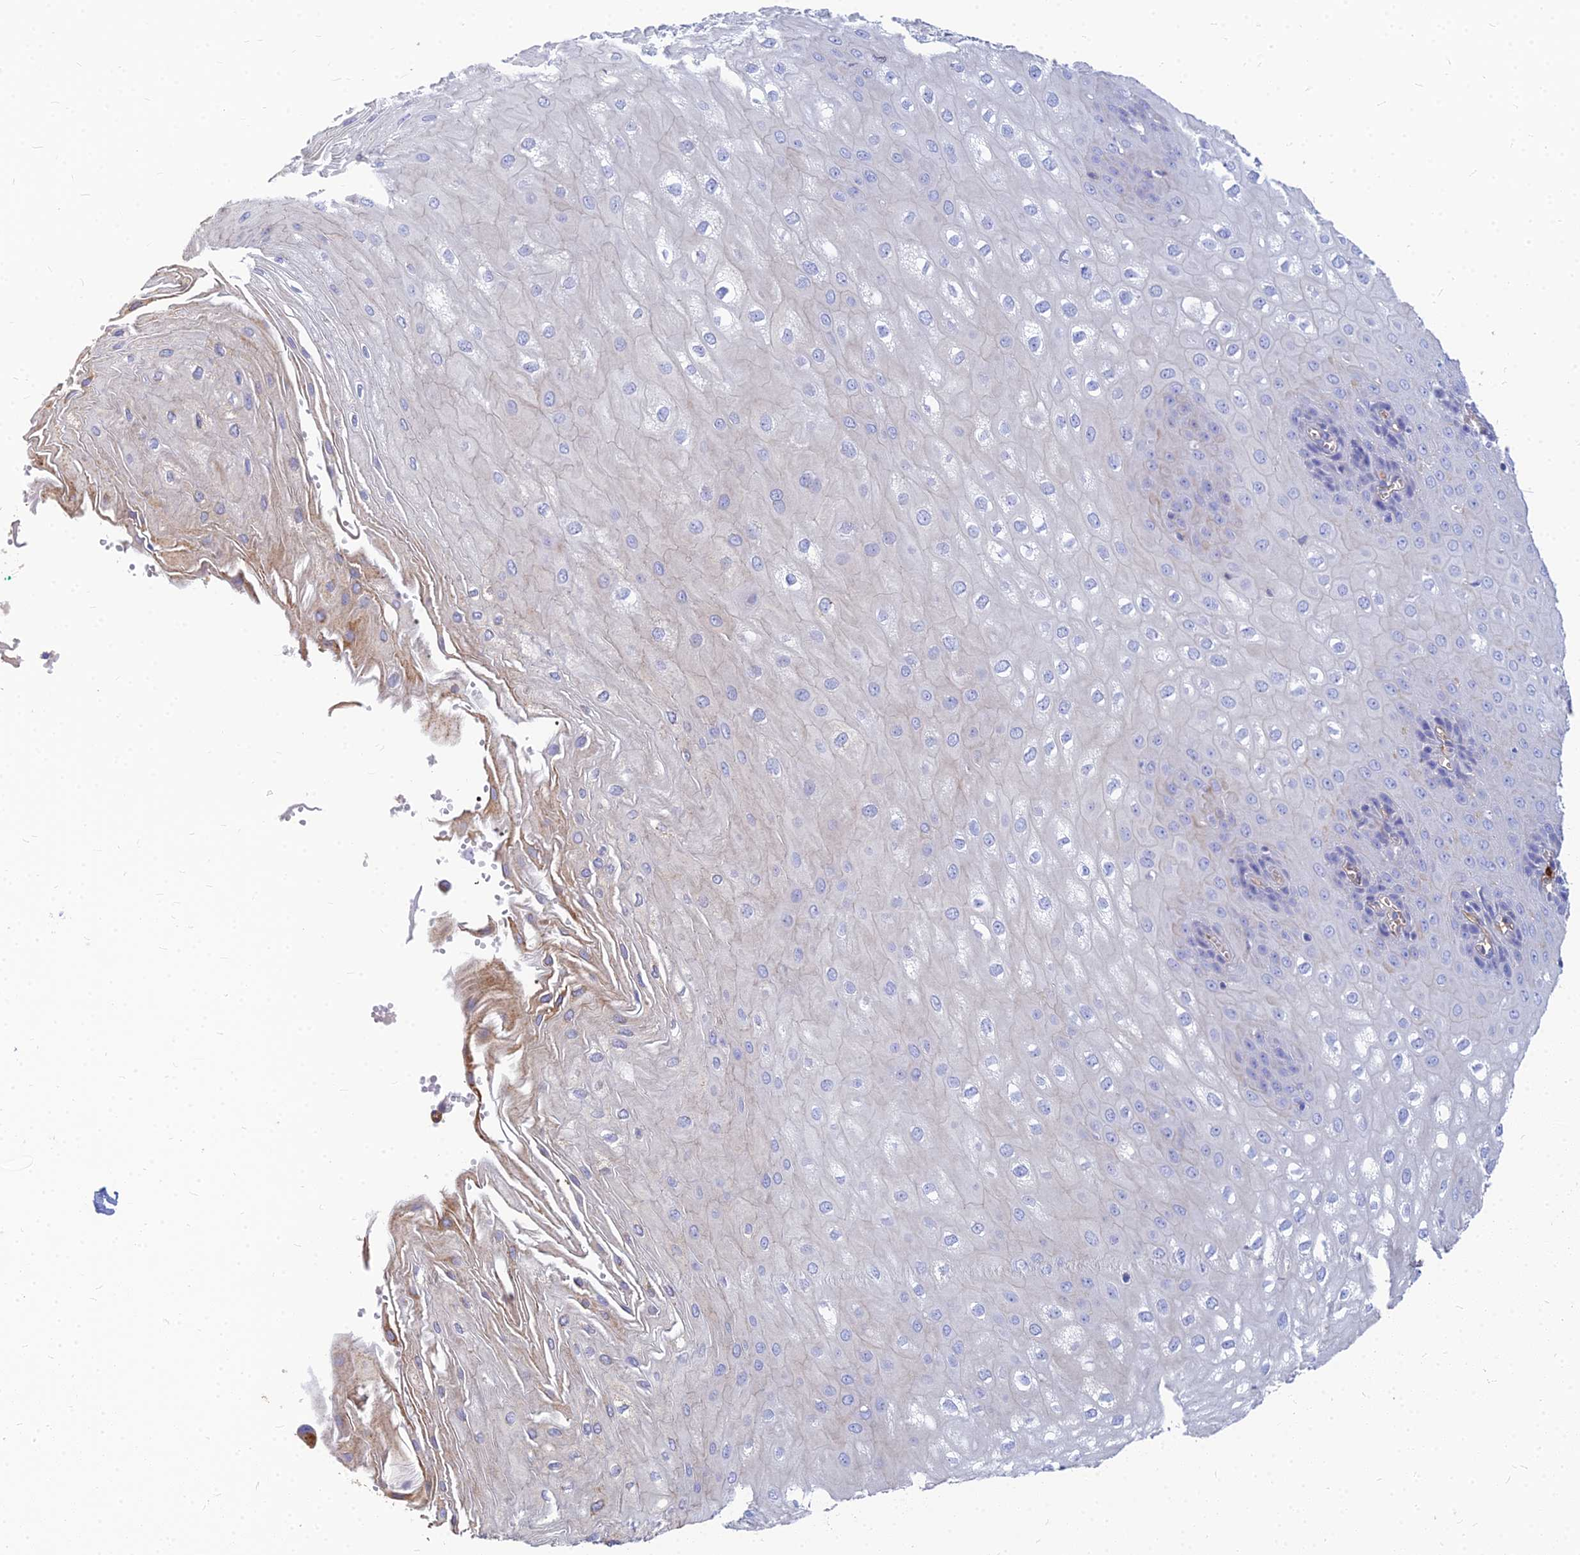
{"staining": {"intensity": "negative", "quantity": "none", "location": "none"}, "tissue": "esophagus", "cell_type": "Squamous epithelial cells", "image_type": "normal", "snomed": [{"axis": "morphology", "description": "Normal tissue, NOS"}, {"axis": "topography", "description": "Esophagus"}], "caption": "The IHC histopathology image has no significant positivity in squamous epithelial cells of esophagus.", "gene": "VAT1", "patient": {"sex": "male", "age": 60}}